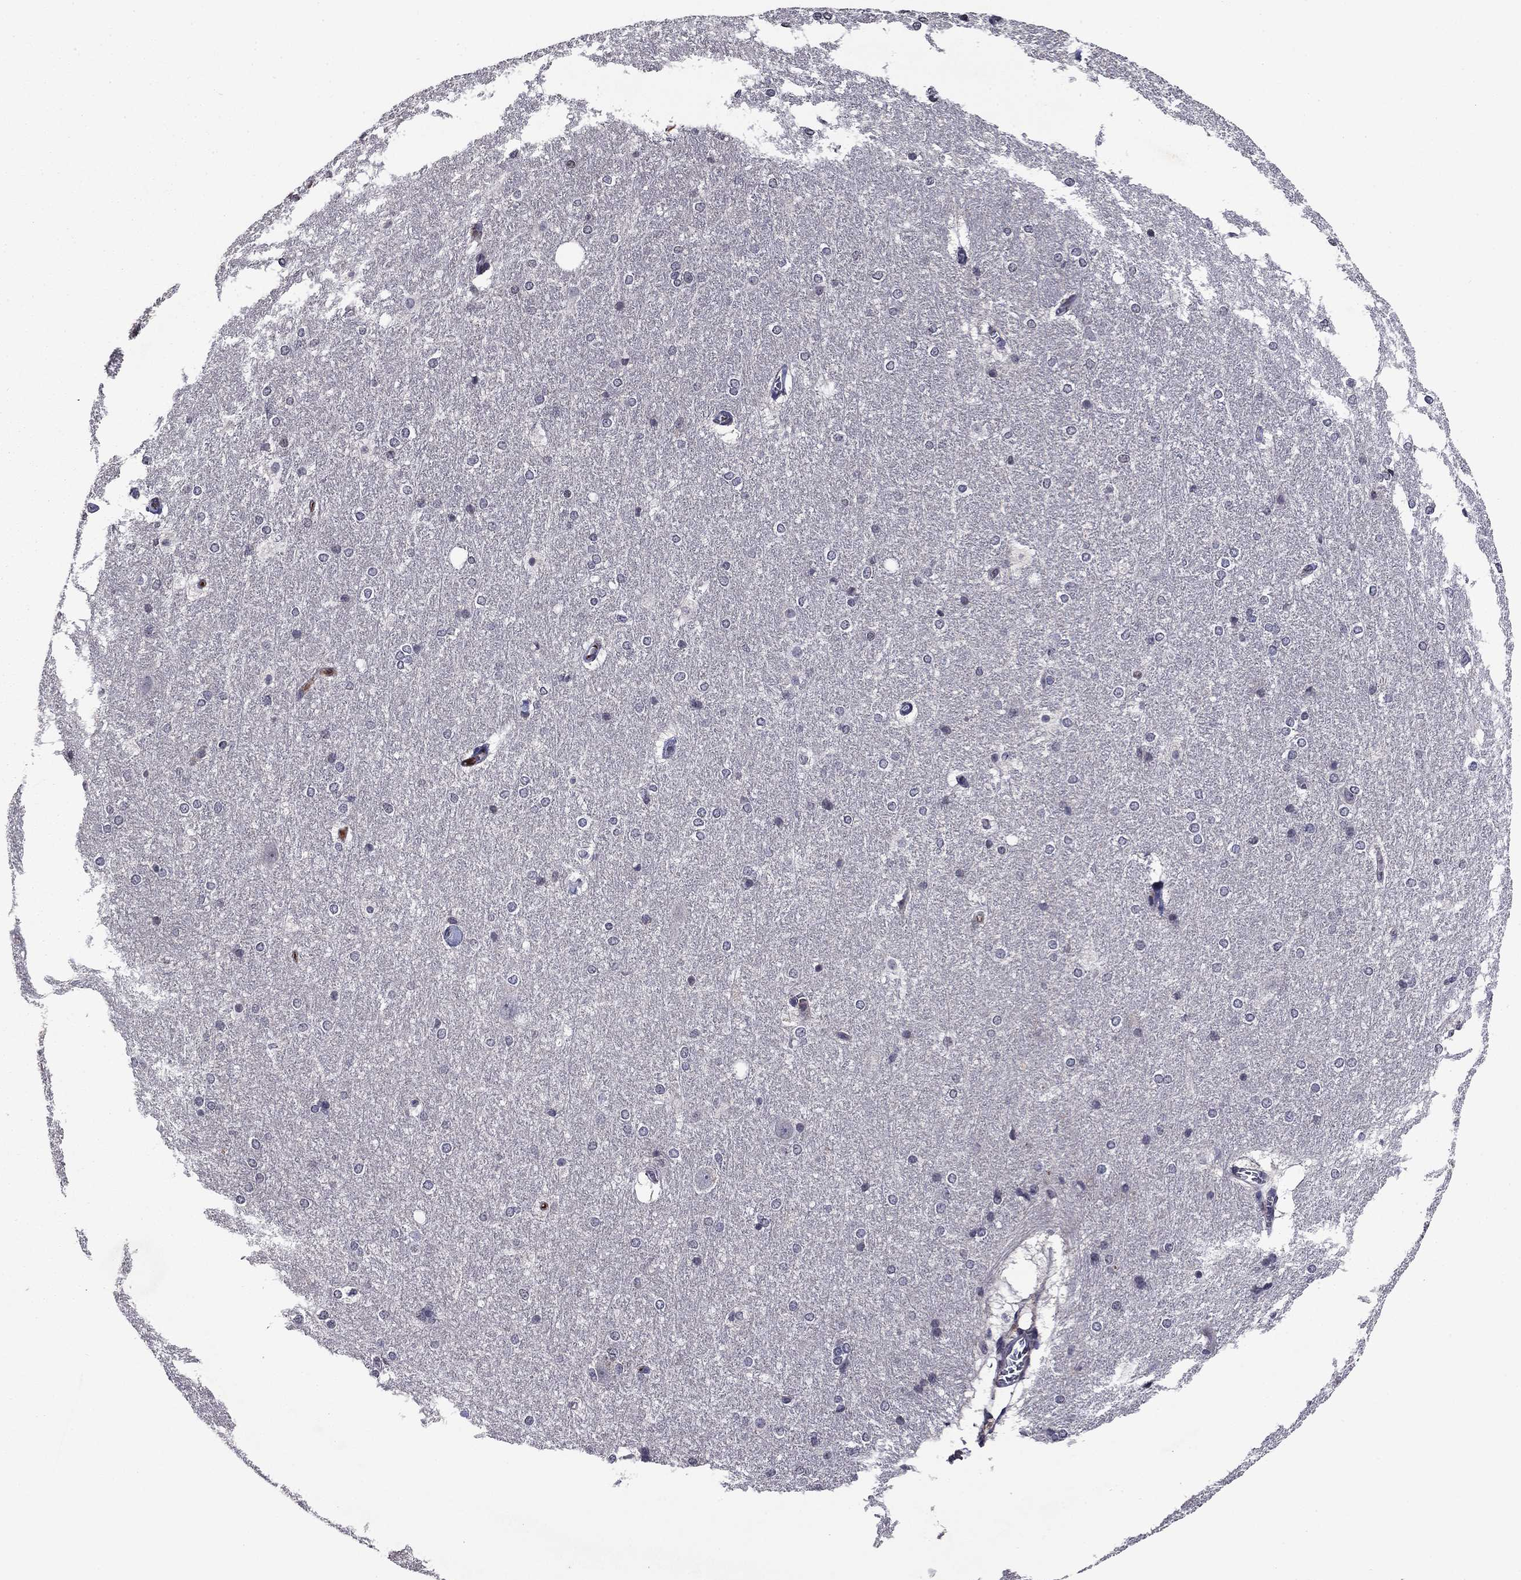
{"staining": {"intensity": "negative", "quantity": "none", "location": "none"}, "tissue": "hippocampus", "cell_type": "Glial cells", "image_type": "normal", "snomed": [{"axis": "morphology", "description": "Normal tissue, NOS"}, {"axis": "topography", "description": "Cerebral cortex"}, {"axis": "topography", "description": "Hippocampus"}], "caption": "This photomicrograph is of benign hippocampus stained with immunohistochemistry to label a protein in brown with the nuclei are counter-stained blue. There is no positivity in glial cells.", "gene": "PROS1", "patient": {"sex": "female", "age": 19}}